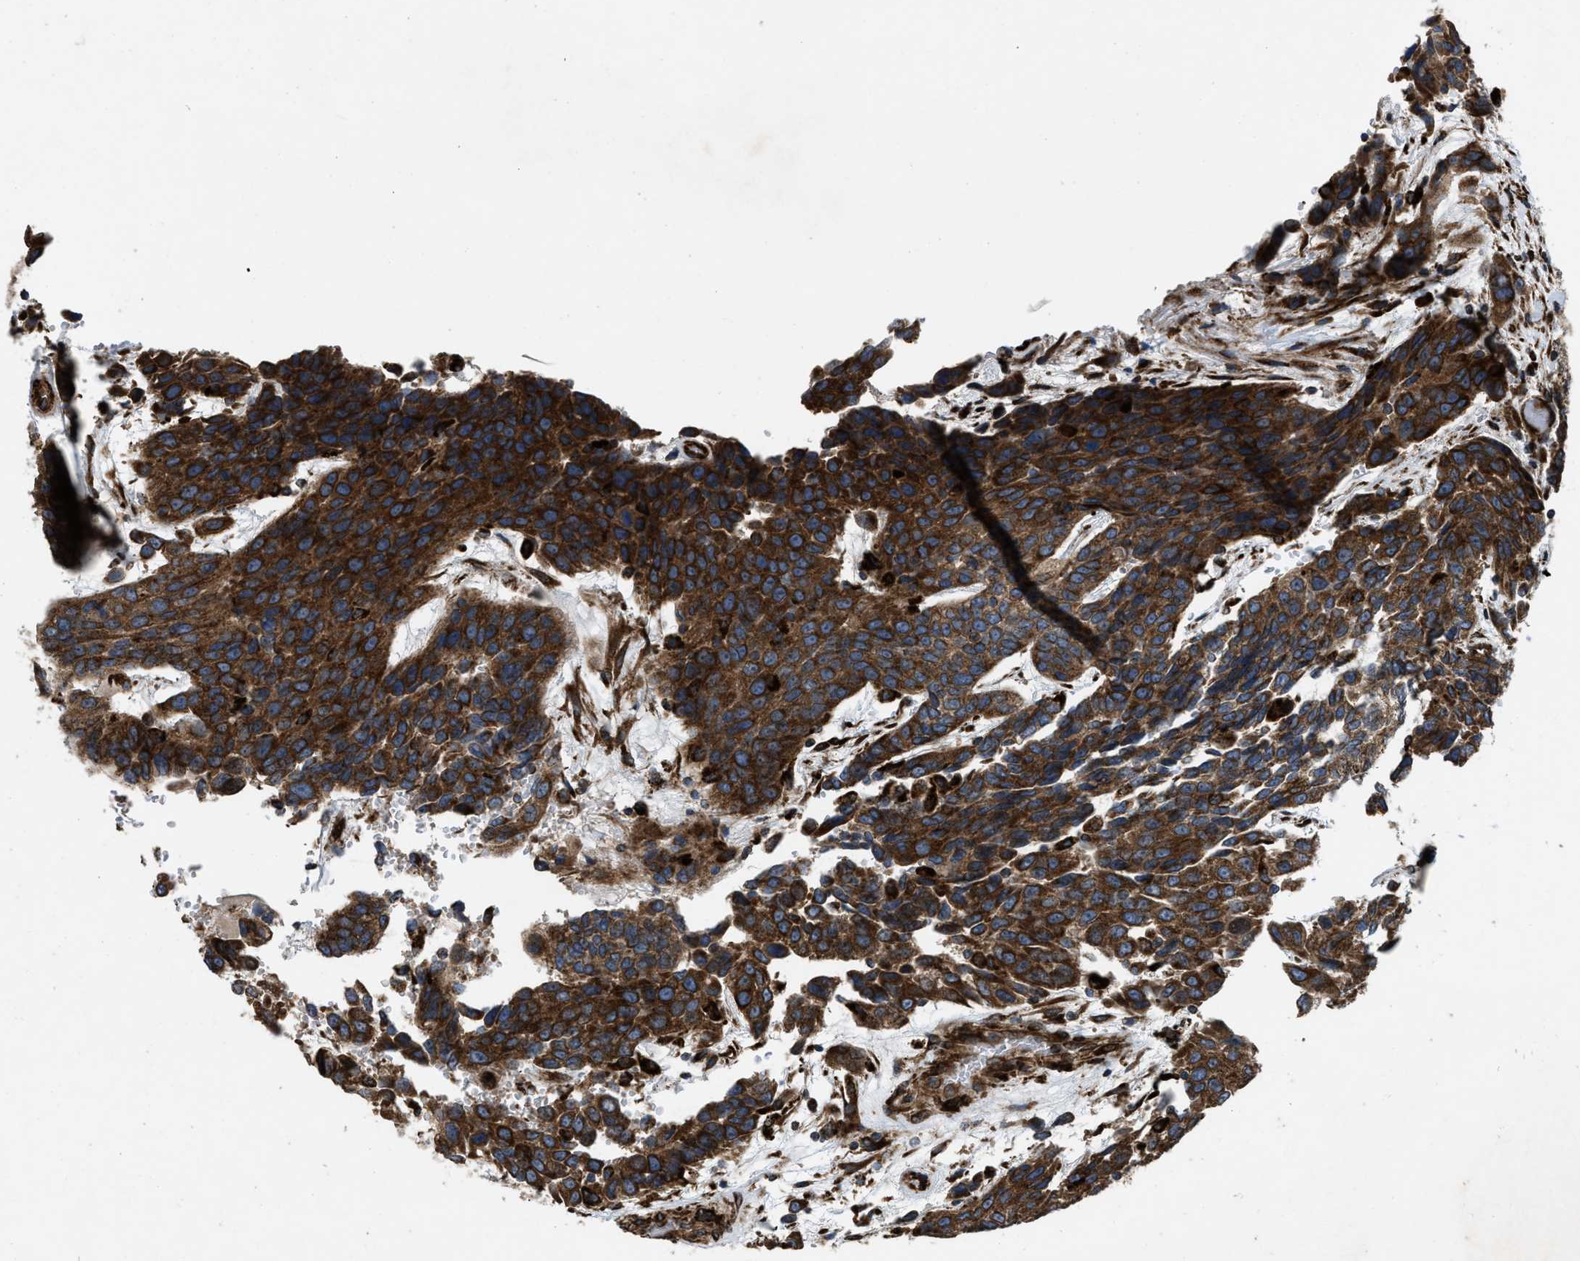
{"staining": {"intensity": "strong", "quantity": ">75%", "location": "cytoplasmic/membranous"}, "tissue": "urothelial cancer", "cell_type": "Tumor cells", "image_type": "cancer", "snomed": [{"axis": "morphology", "description": "Urothelial carcinoma, High grade"}, {"axis": "topography", "description": "Urinary bladder"}], "caption": "A micrograph showing strong cytoplasmic/membranous staining in approximately >75% of tumor cells in urothelial cancer, as visualized by brown immunohistochemical staining.", "gene": "PER3", "patient": {"sex": "female", "age": 80}}